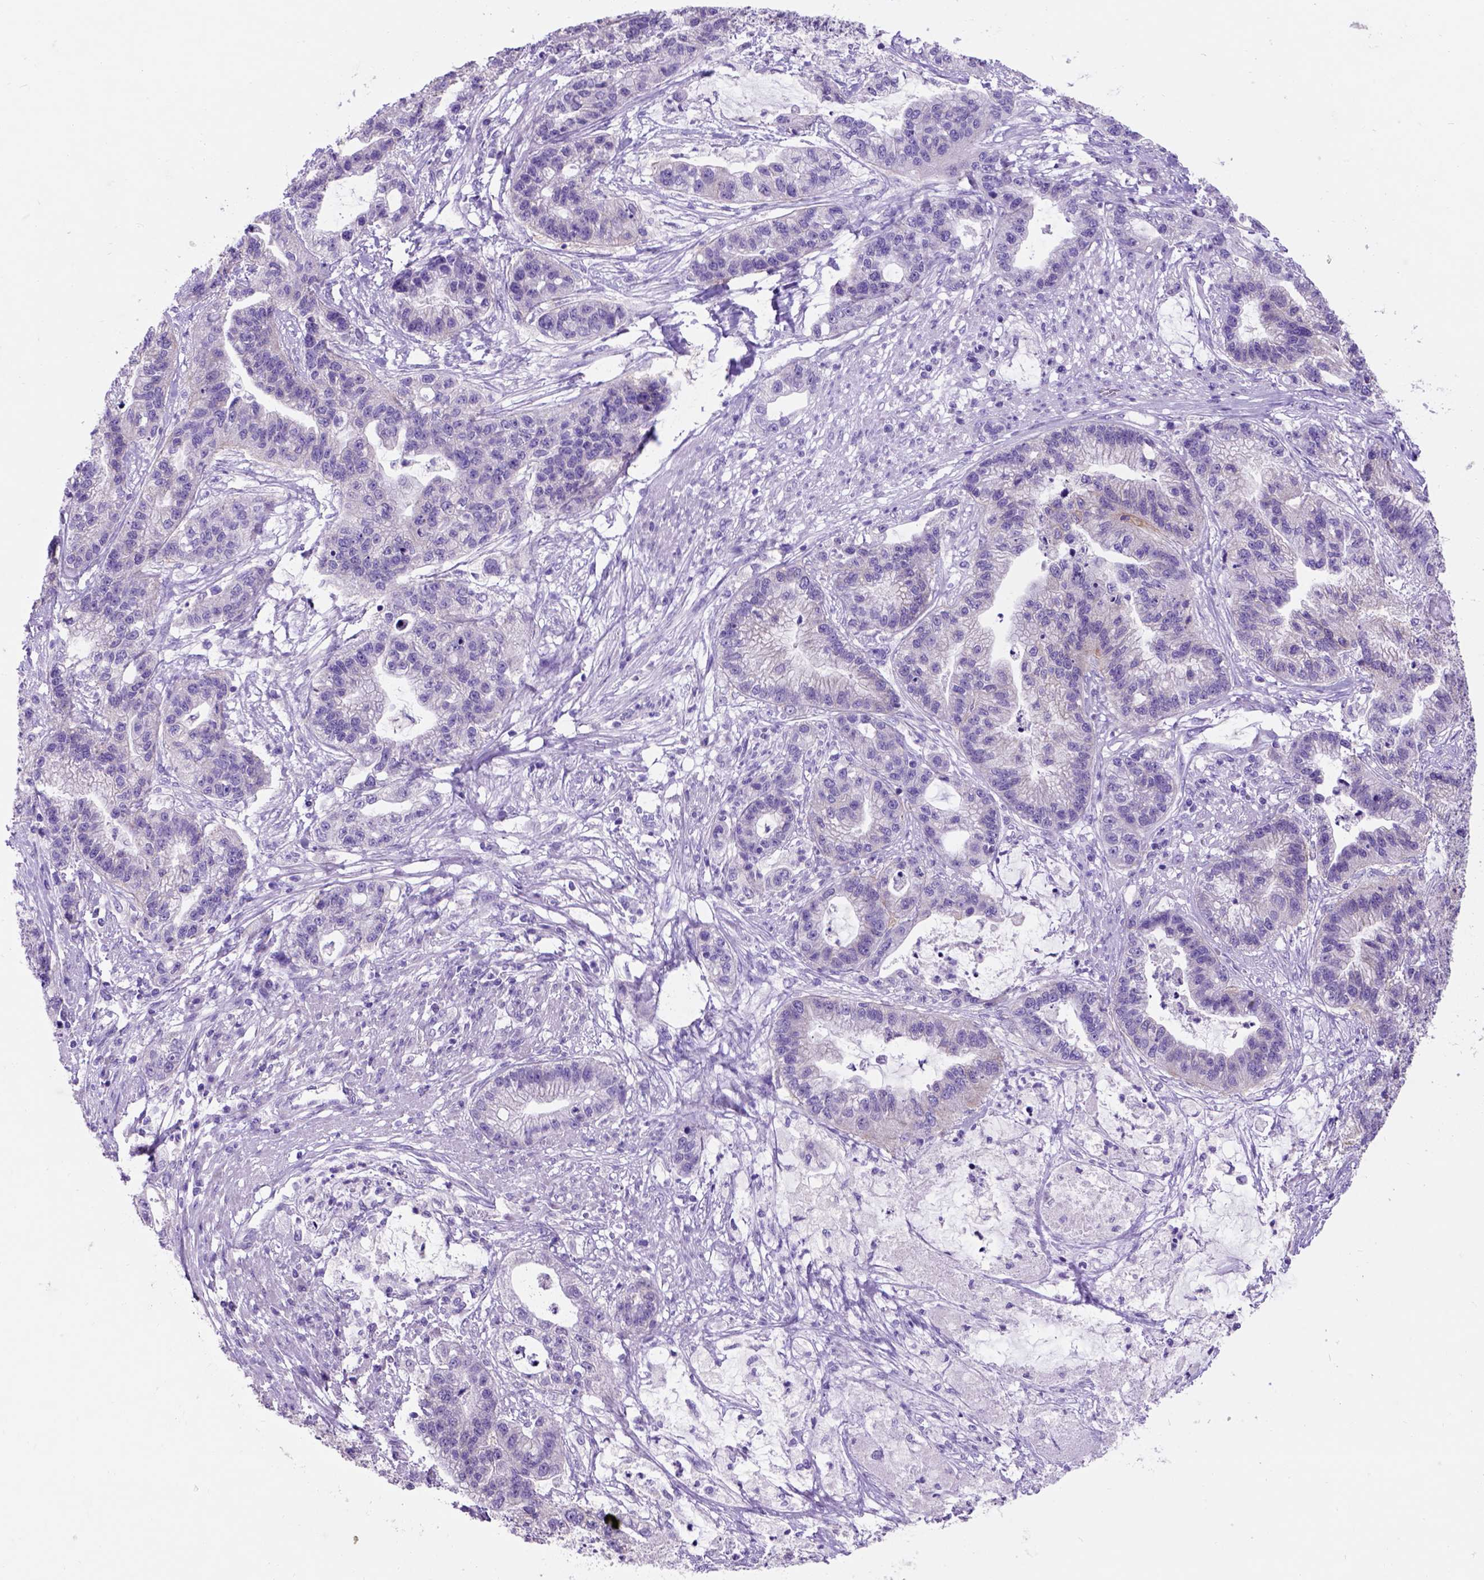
{"staining": {"intensity": "negative", "quantity": "none", "location": "none"}, "tissue": "stomach cancer", "cell_type": "Tumor cells", "image_type": "cancer", "snomed": [{"axis": "morphology", "description": "Adenocarcinoma, NOS"}, {"axis": "topography", "description": "Stomach"}], "caption": "Immunohistochemistry (IHC) photomicrograph of neoplastic tissue: stomach cancer (adenocarcinoma) stained with DAB (3,3'-diaminobenzidine) shows no significant protein positivity in tumor cells. (DAB (3,3'-diaminobenzidine) IHC visualized using brightfield microscopy, high magnification).", "gene": "EGFR", "patient": {"sex": "male", "age": 83}}